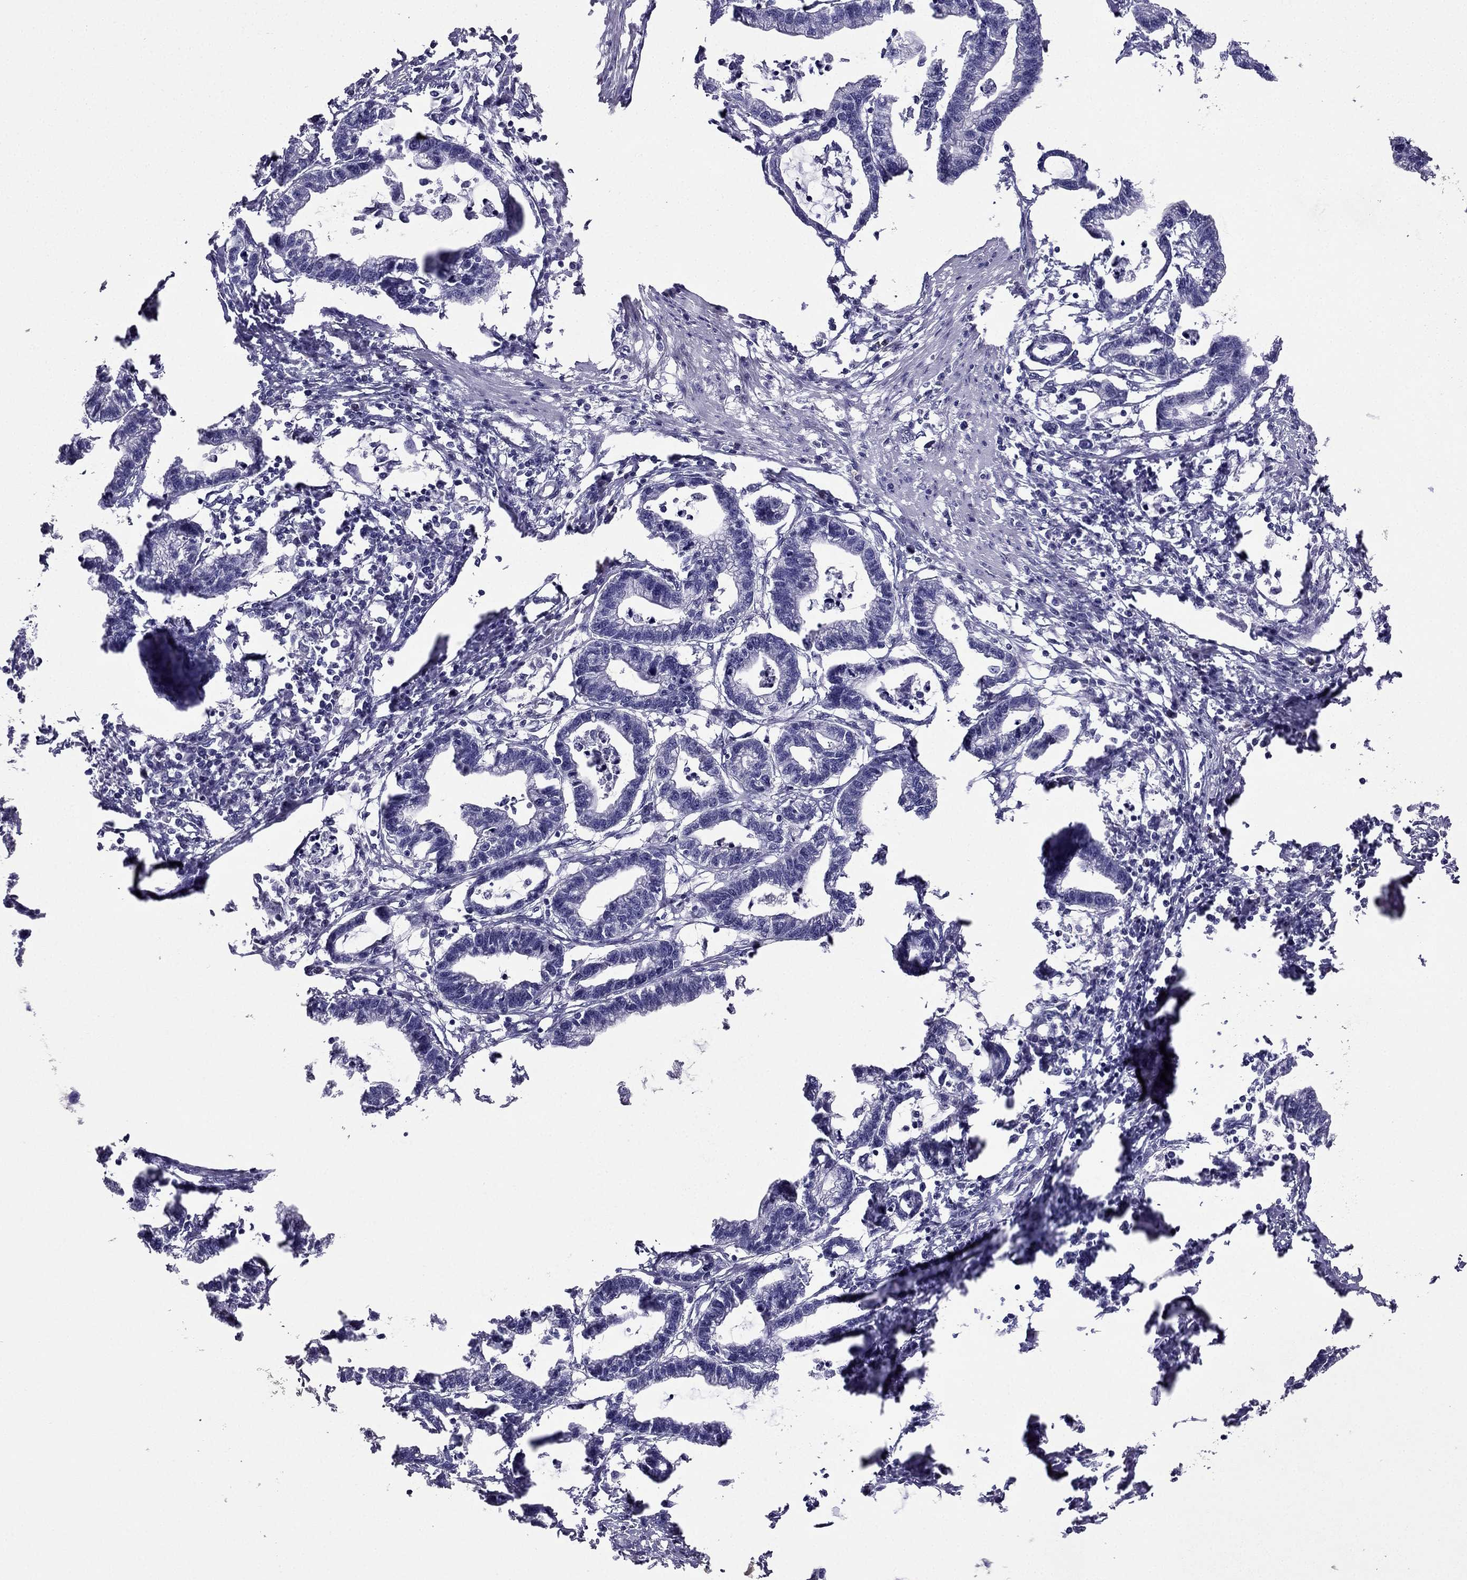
{"staining": {"intensity": "negative", "quantity": "none", "location": "none"}, "tissue": "stomach cancer", "cell_type": "Tumor cells", "image_type": "cancer", "snomed": [{"axis": "morphology", "description": "Adenocarcinoma, NOS"}, {"axis": "topography", "description": "Stomach"}], "caption": "The micrograph displays no staining of tumor cells in stomach cancer (adenocarcinoma).", "gene": "ARID3A", "patient": {"sex": "male", "age": 83}}